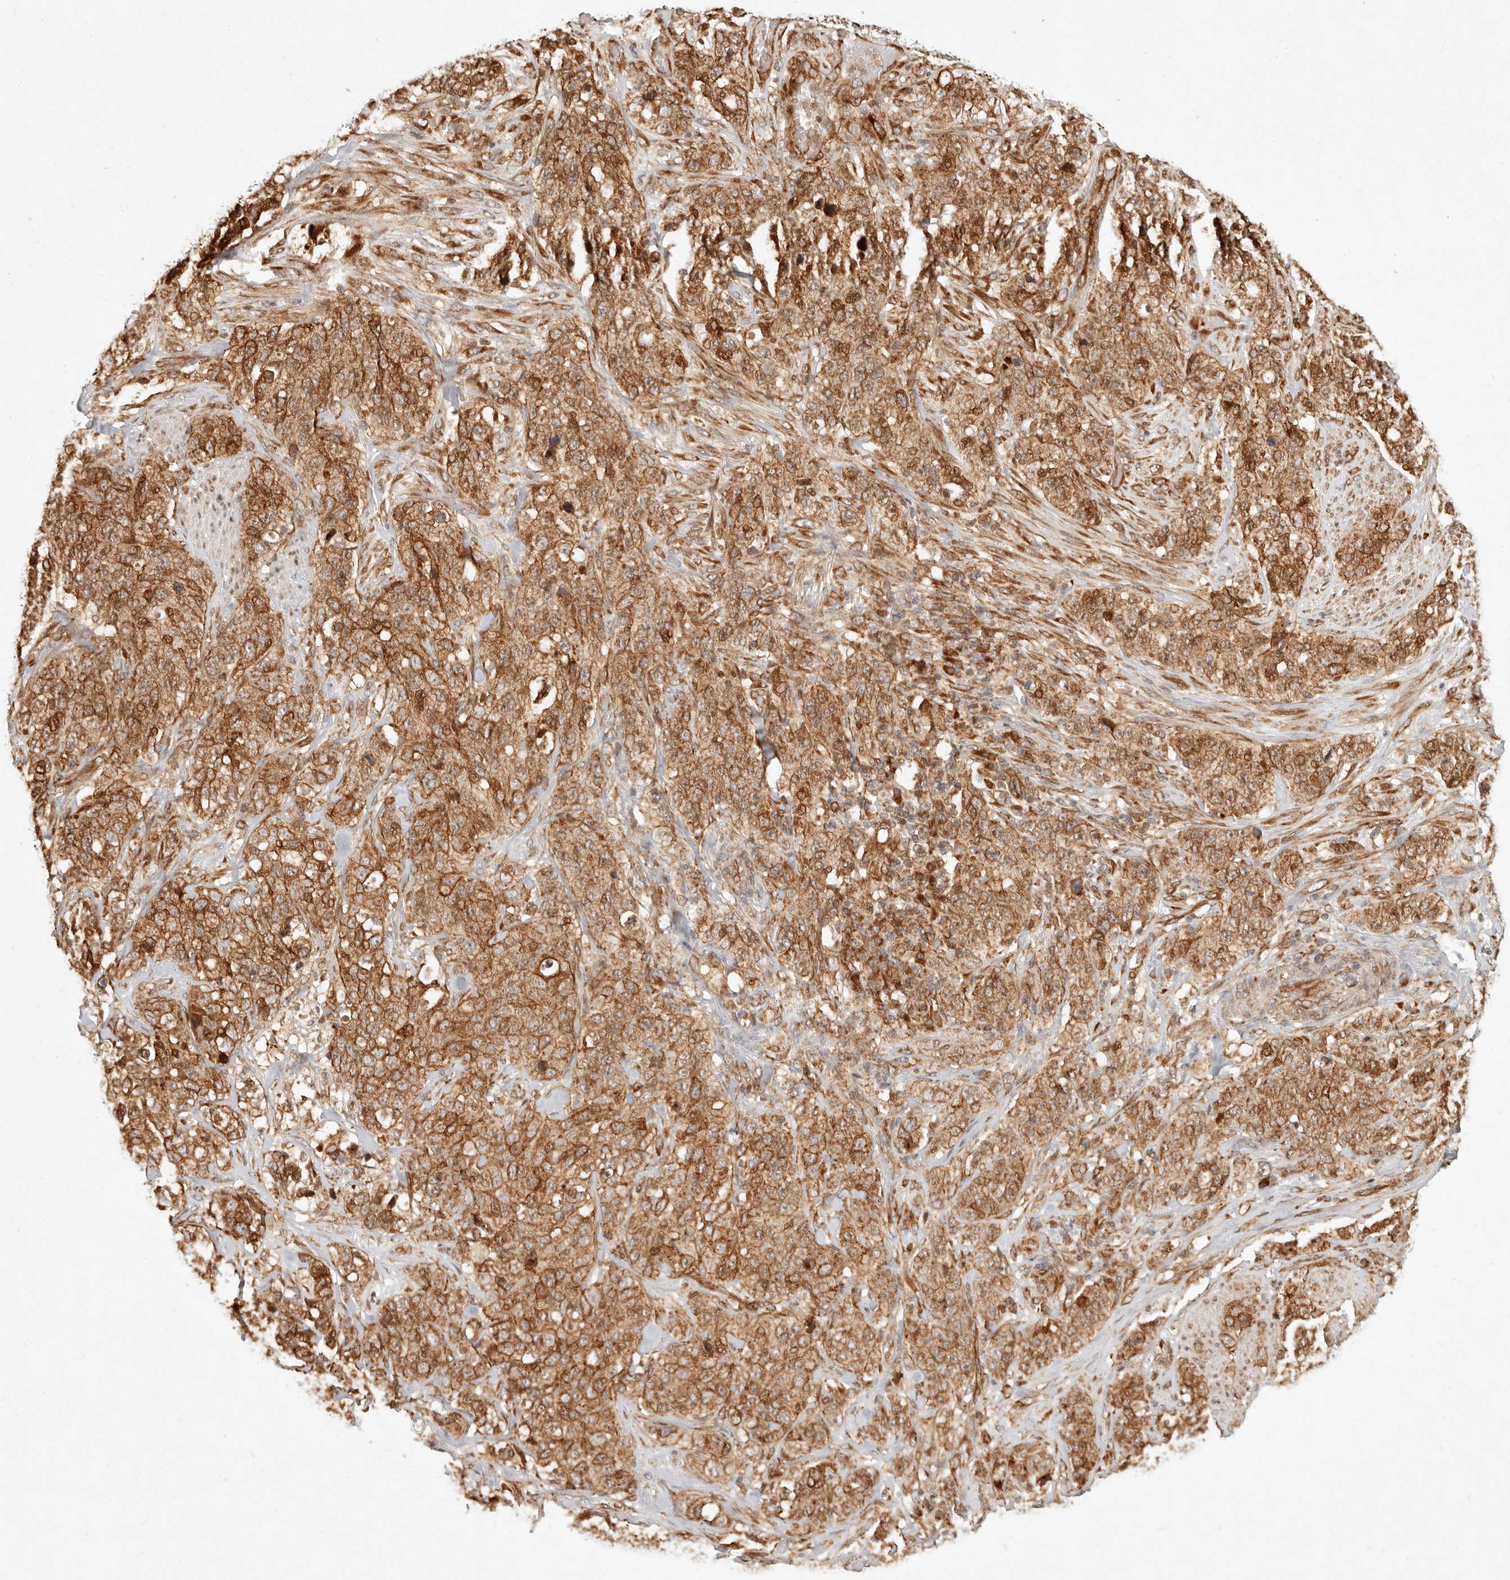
{"staining": {"intensity": "moderate", "quantity": ">75%", "location": "cytoplasmic/membranous"}, "tissue": "stomach cancer", "cell_type": "Tumor cells", "image_type": "cancer", "snomed": [{"axis": "morphology", "description": "Adenocarcinoma, NOS"}, {"axis": "topography", "description": "Stomach"}], "caption": "The immunohistochemical stain labels moderate cytoplasmic/membranous staining in tumor cells of stomach cancer tissue.", "gene": "KLHL38", "patient": {"sex": "male", "age": 48}}